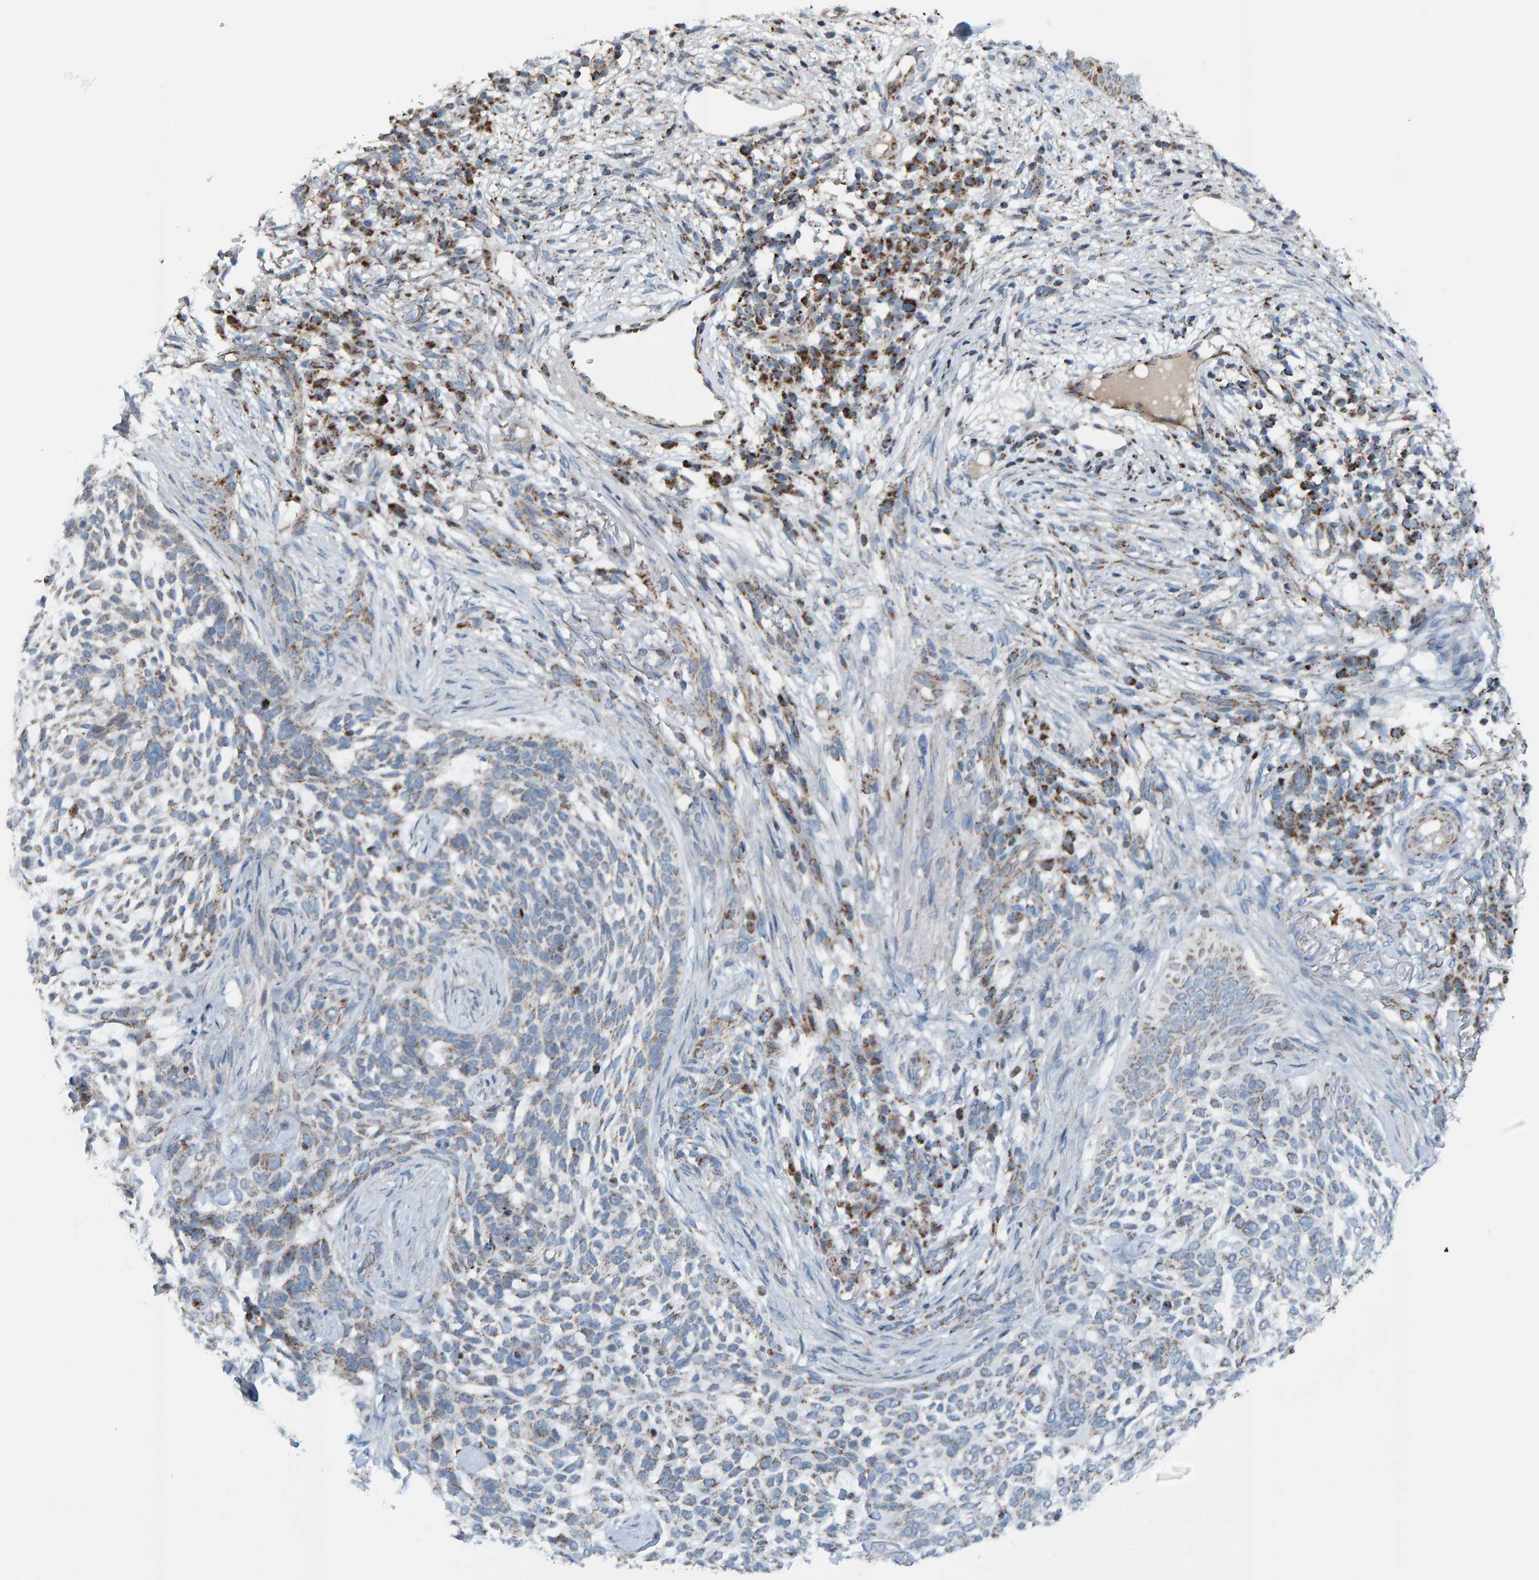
{"staining": {"intensity": "weak", "quantity": "25%-75%", "location": "cytoplasmic/membranous"}, "tissue": "skin cancer", "cell_type": "Tumor cells", "image_type": "cancer", "snomed": [{"axis": "morphology", "description": "Basal cell carcinoma"}, {"axis": "topography", "description": "Skin"}], "caption": "Protein staining displays weak cytoplasmic/membranous positivity in about 25%-75% of tumor cells in basal cell carcinoma (skin). Using DAB (3,3'-diaminobenzidine) (brown) and hematoxylin (blue) stains, captured at high magnification using brightfield microscopy.", "gene": "ZNF48", "patient": {"sex": "female", "age": 64}}